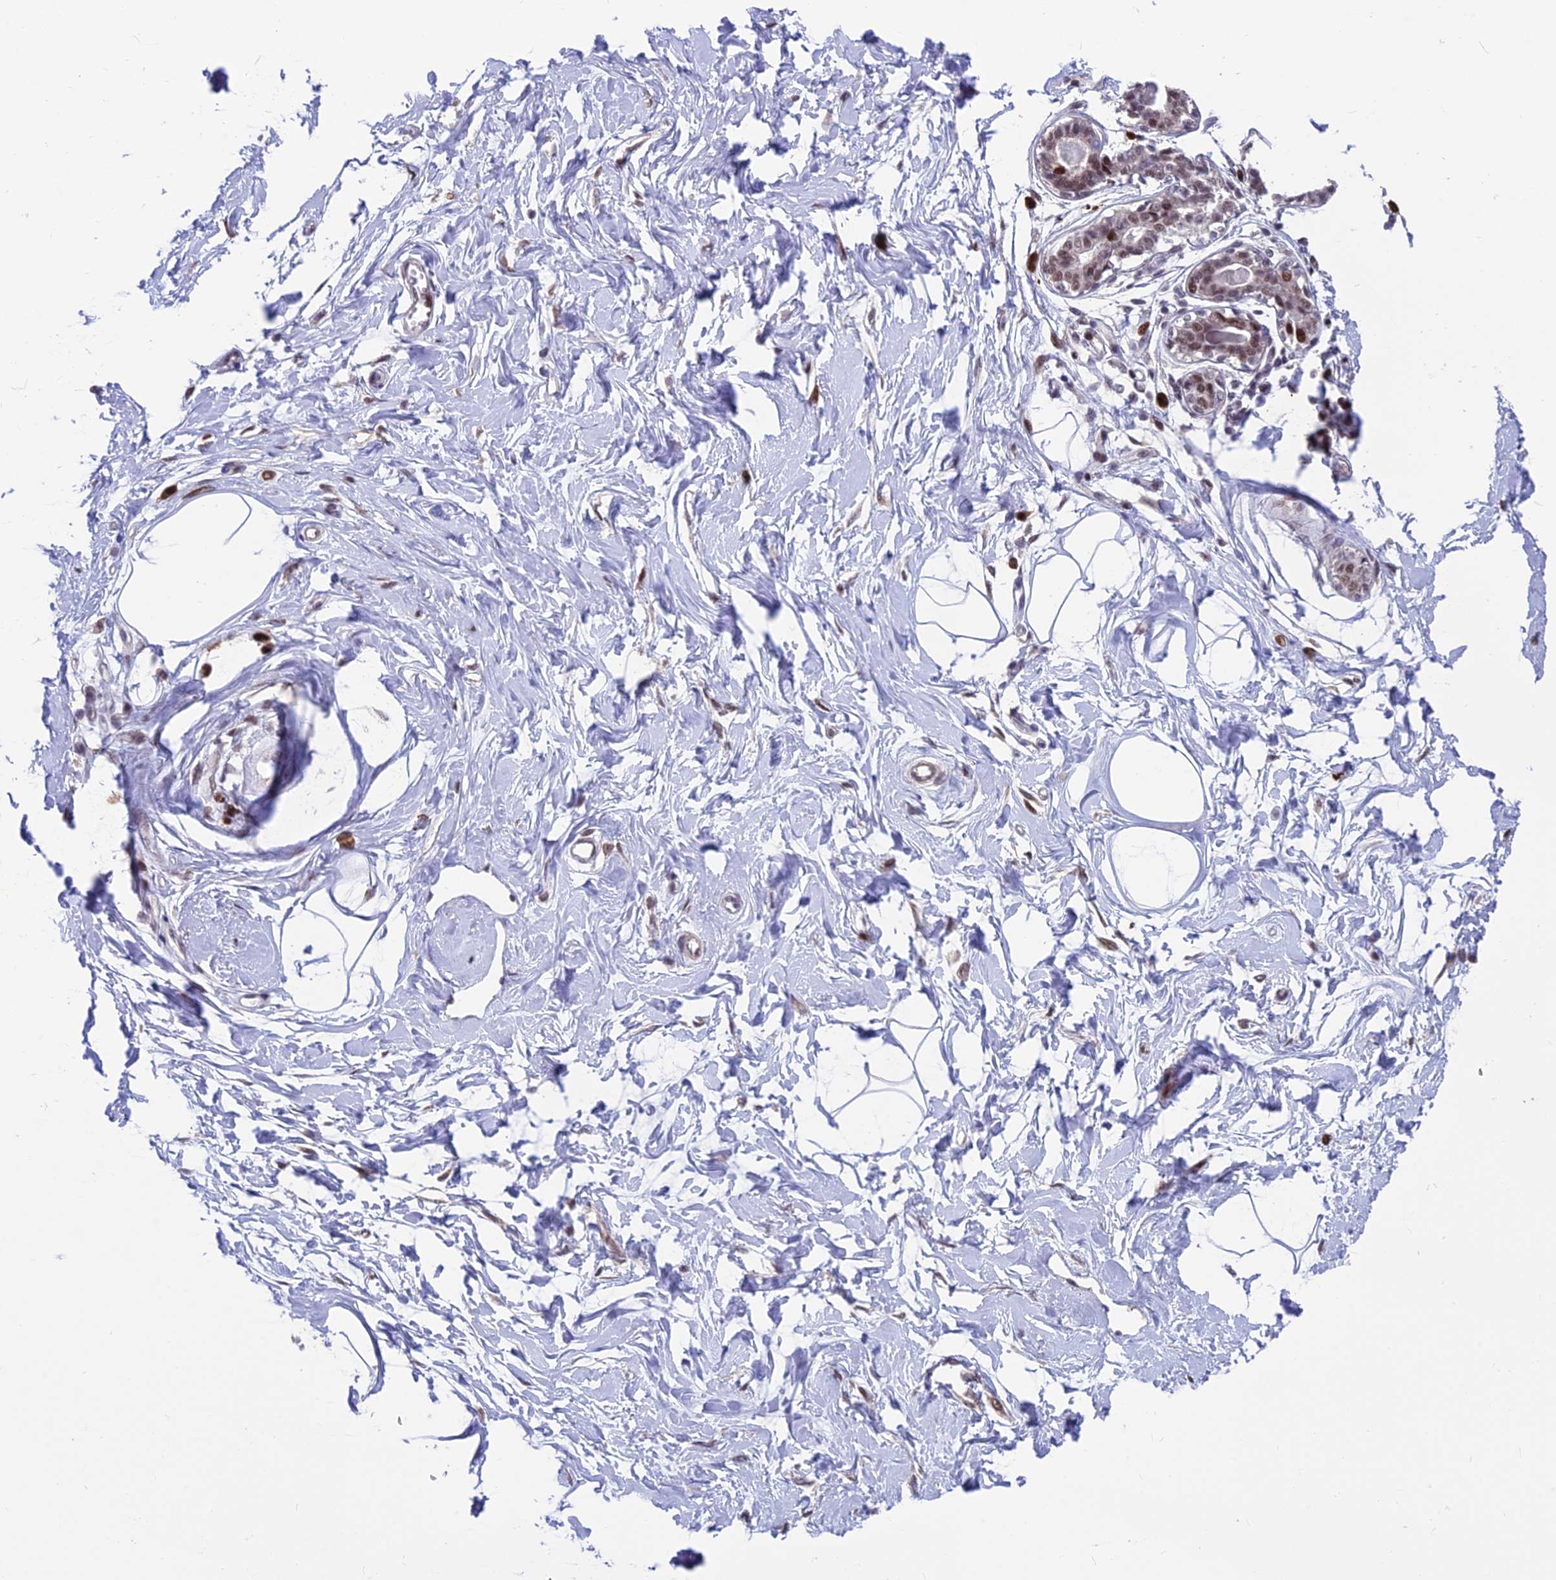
{"staining": {"intensity": "negative", "quantity": "none", "location": "none"}, "tissue": "breast", "cell_type": "Adipocytes", "image_type": "normal", "snomed": [{"axis": "morphology", "description": "Normal tissue, NOS"}, {"axis": "topography", "description": "Breast"}], "caption": "DAB immunohistochemical staining of benign breast displays no significant positivity in adipocytes.", "gene": "KIAA1191", "patient": {"sex": "female", "age": 45}}